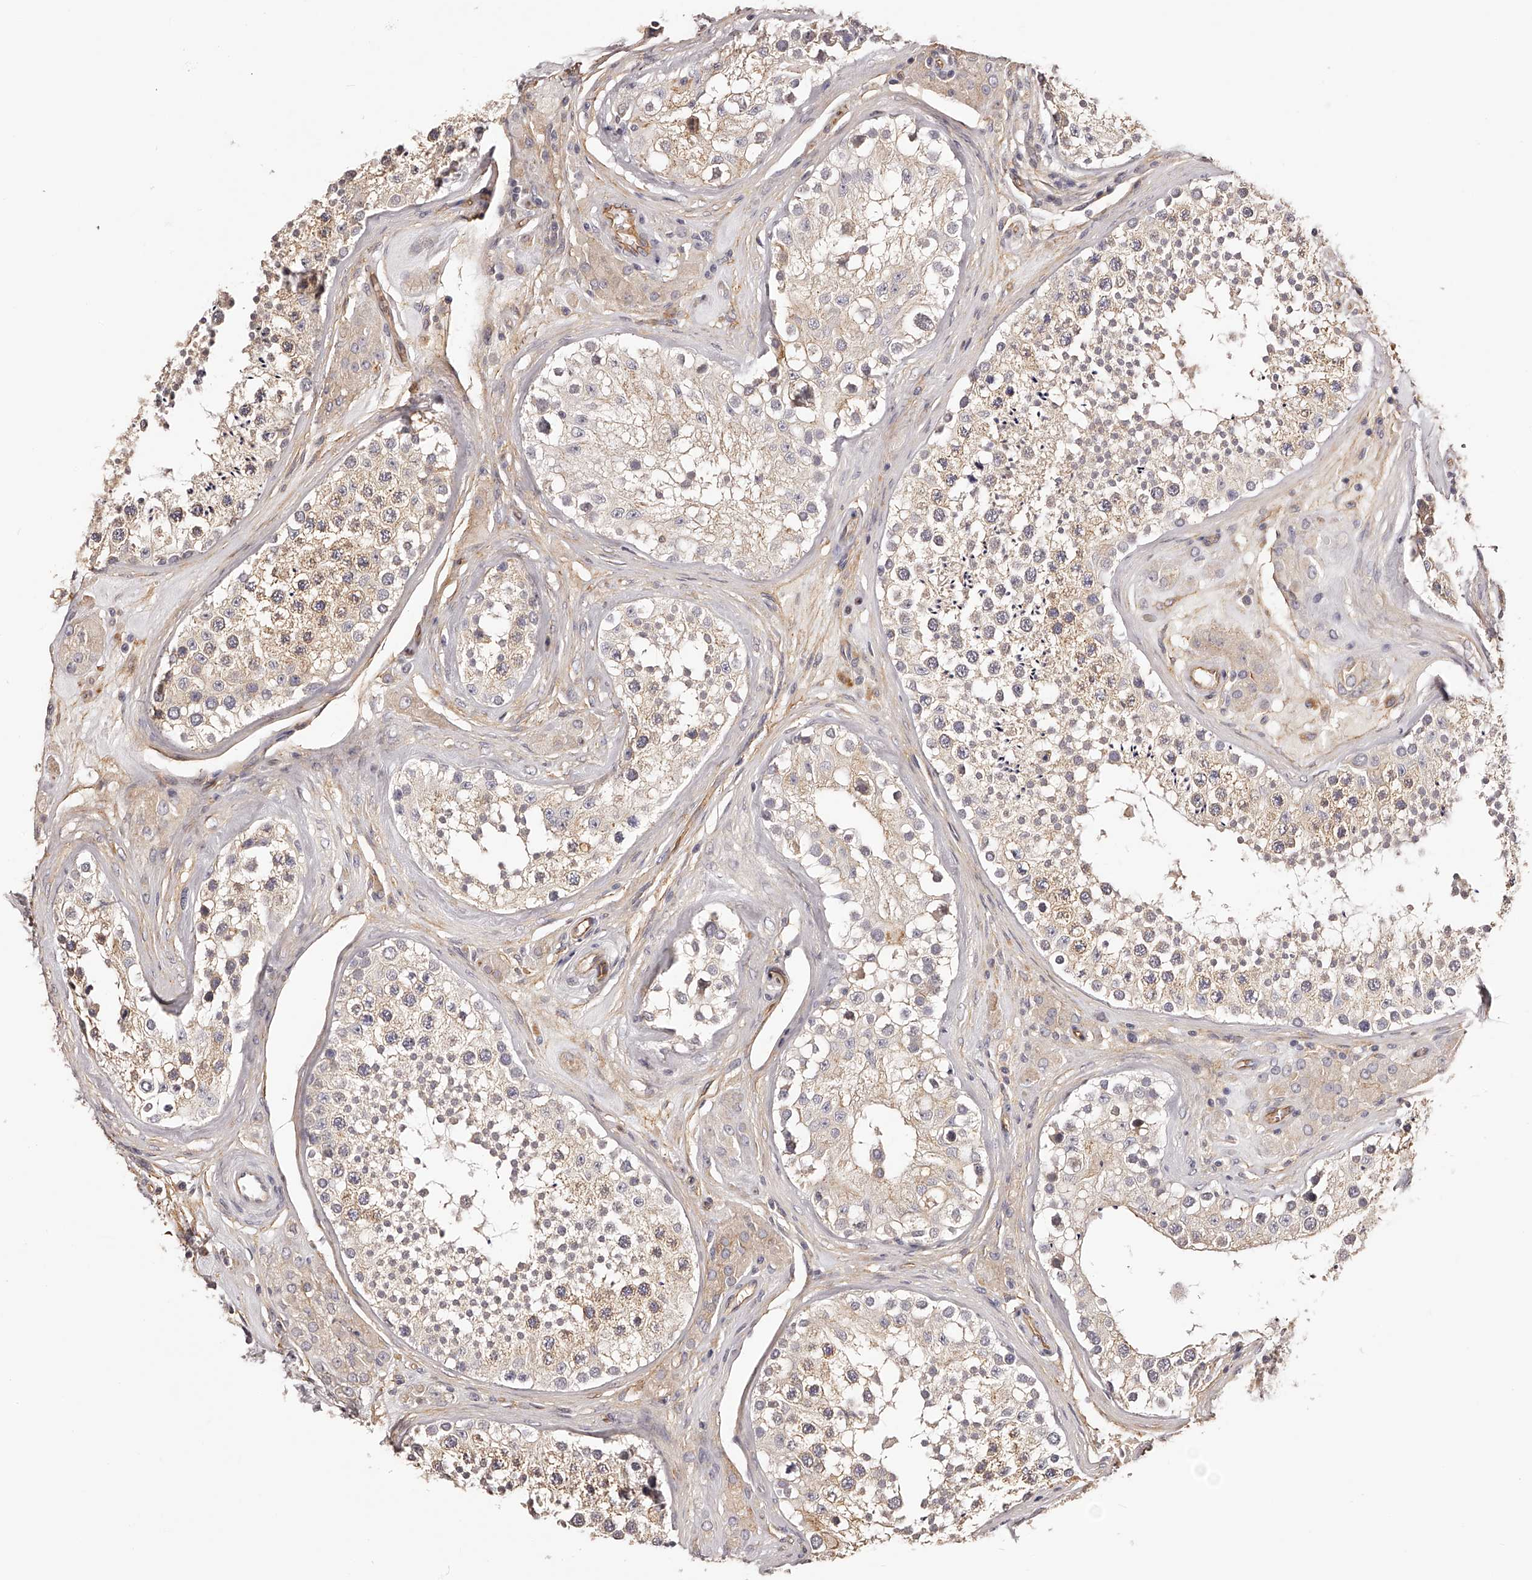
{"staining": {"intensity": "moderate", "quantity": "25%-75%", "location": "cytoplasmic/membranous"}, "tissue": "testis", "cell_type": "Cells in seminiferous ducts", "image_type": "normal", "snomed": [{"axis": "morphology", "description": "Normal tissue, NOS"}, {"axis": "topography", "description": "Testis"}], "caption": "Protein expression by immunohistochemistry reveals moderate cytoplasmic/membranous staining in approximately 25%-75% of cells in seminiferous ducts in unremarkable testis.", "gene": "LTV1", "patient": {"sex": "male", "age": 46}}